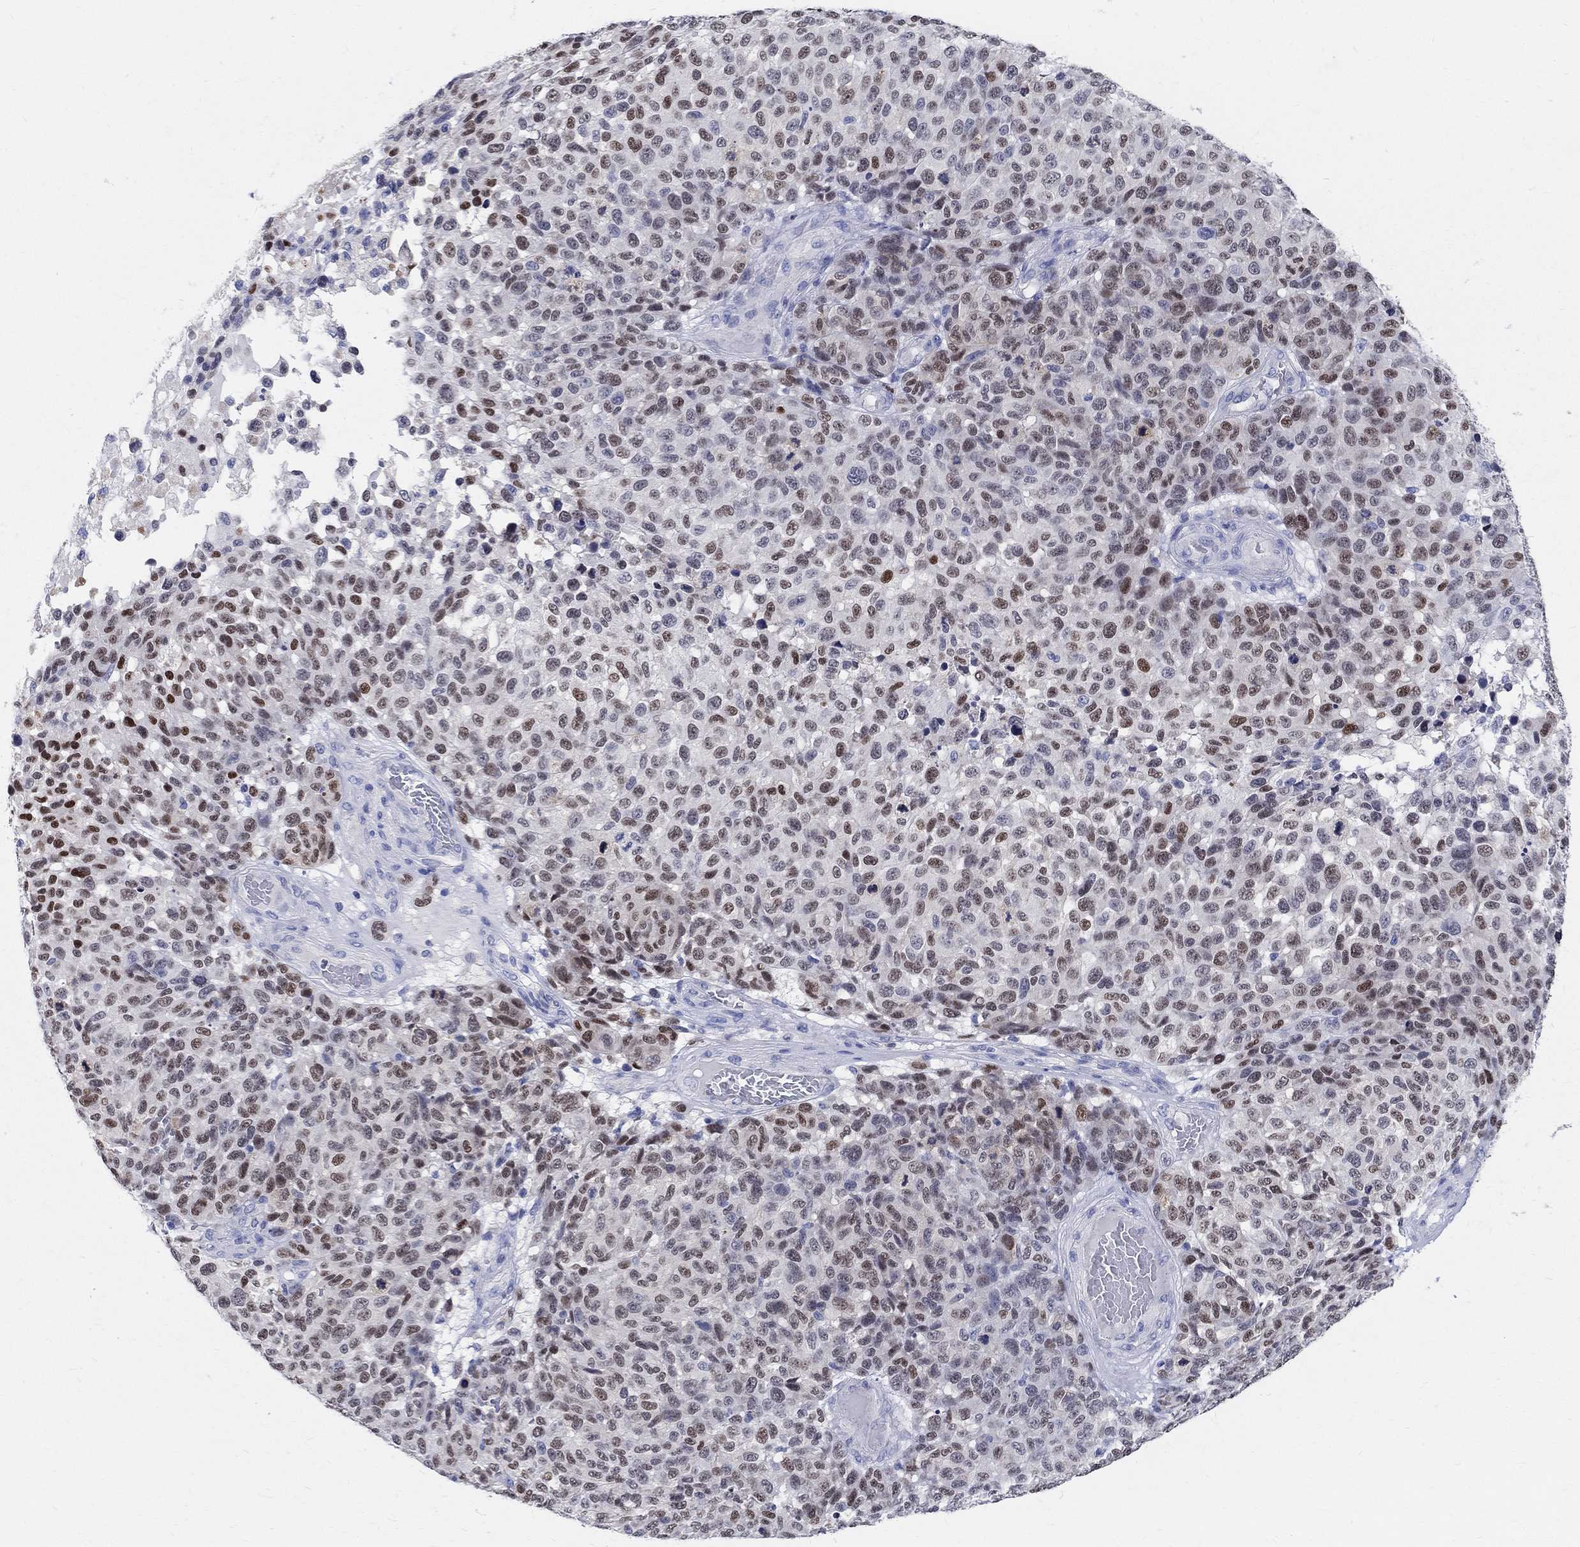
{"staining": {"intensity": "moderate", "quantity": "<25%", "location": "nuclear"}, "tissue": "melanoma", "cell_type": "Tumor cells", "image_type": "cancer", "snomed": [{"axis": "morphology", "description": "Malignant melanoma, NOS"}, {"axis": "topography", "description": "Skin"}], "caption": "Melanoma was stained to show a protein in brown. There is low levels of moderate nuclear positivity in approximately <25% of tumor cells. (IHC, brightfield microscopy, high magnification).", "gene": "SOX2", "patient": {"sex": "female", "age": 95}}